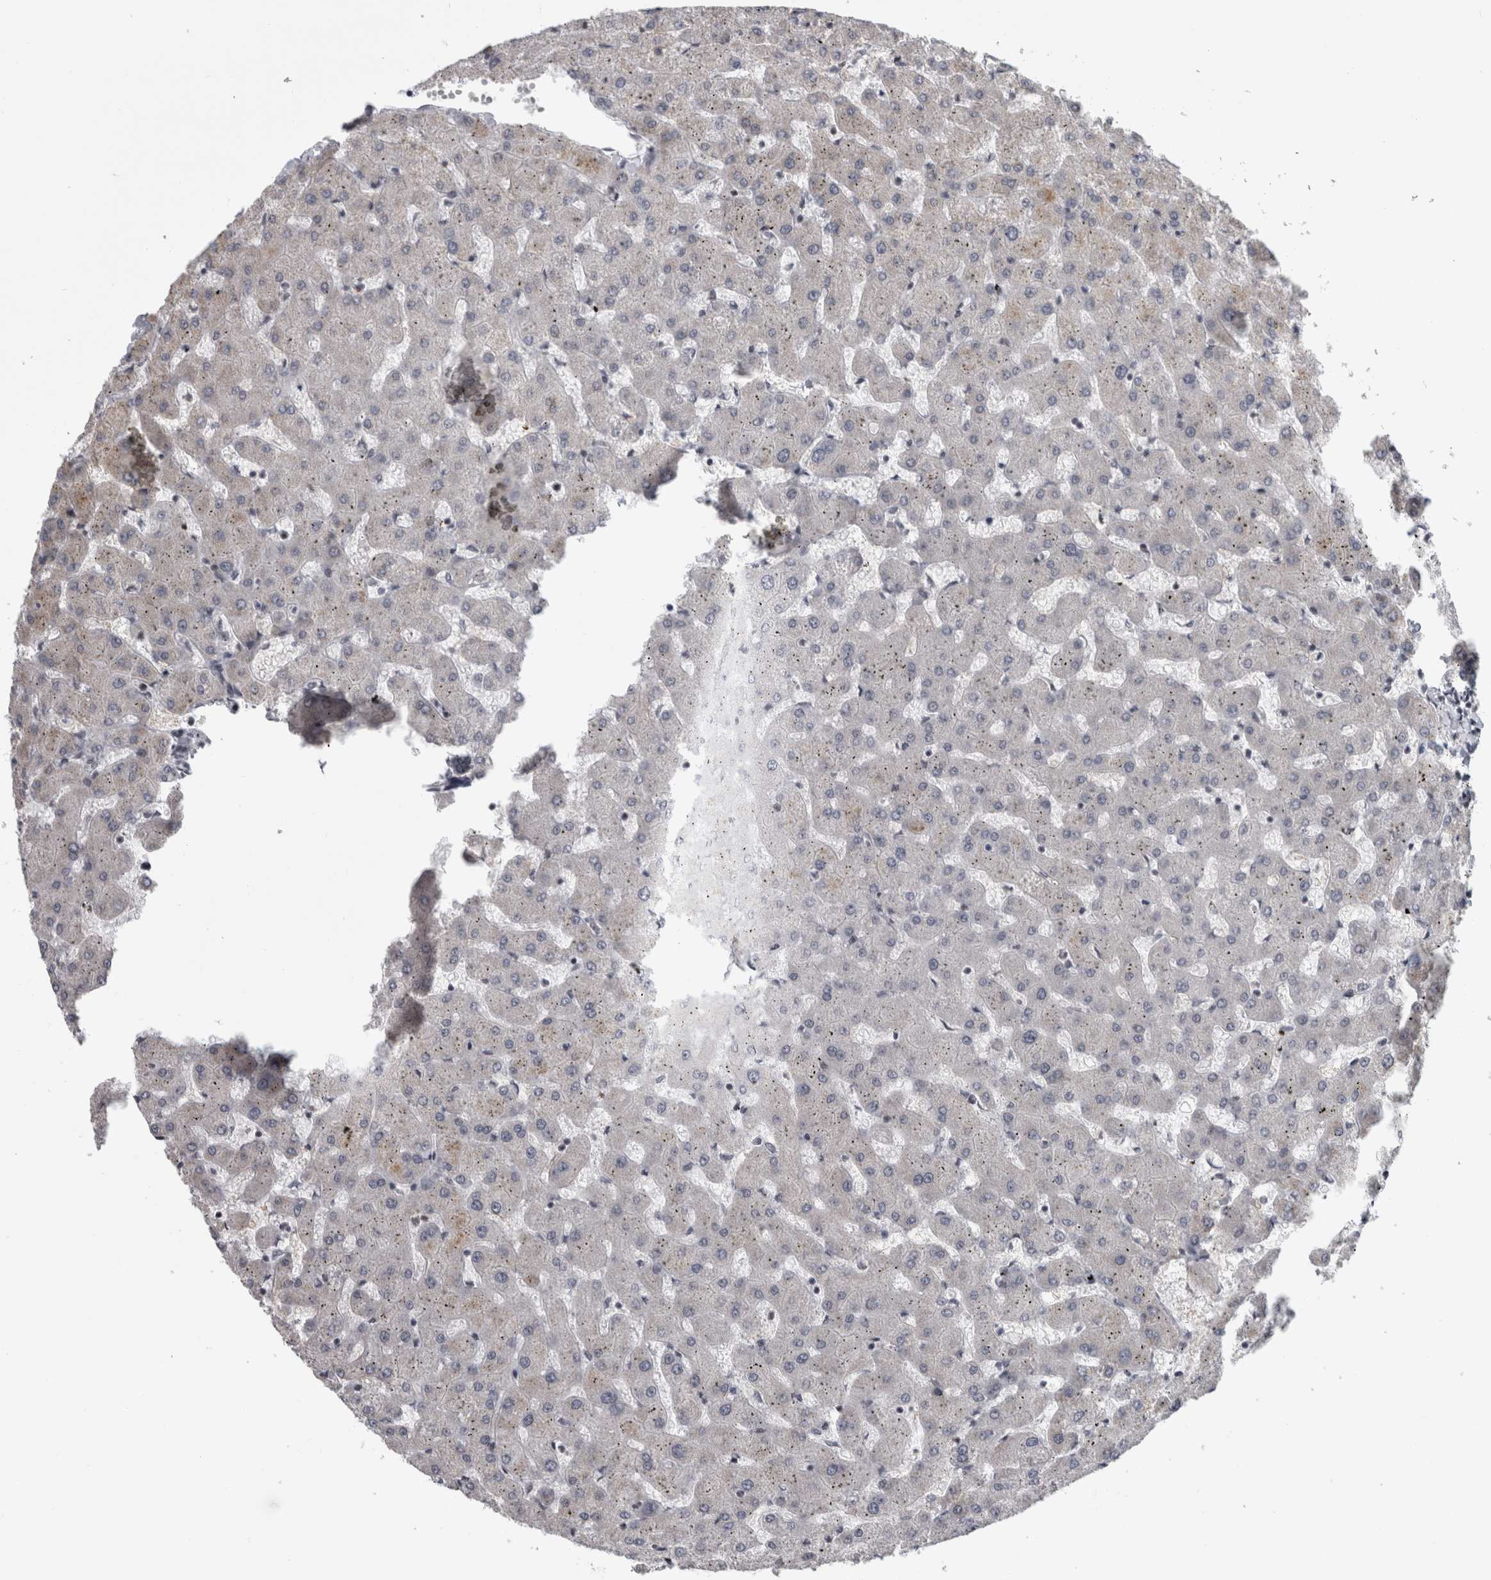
{"staining": {"intensity": "negative", "quantity": "none", "location": "none"}, "tissue": "liver", "cell_type": "Cholangiocytes", "image_type": "normal", "snomed": [{"axis": "morphology", "description": "Normal tissue, NOS"}, {"axis": "topography", "description": "Liver"}], "caption": "DAB (3,3'-diaminobenzidine) immunohistochemical staining of unremarkable liver demonstrates no significant staining in cholangiocytes. Nuclei are stained in blue.", "gene": "ARID4B", "patient": {"sex": "female", "age": 63}}